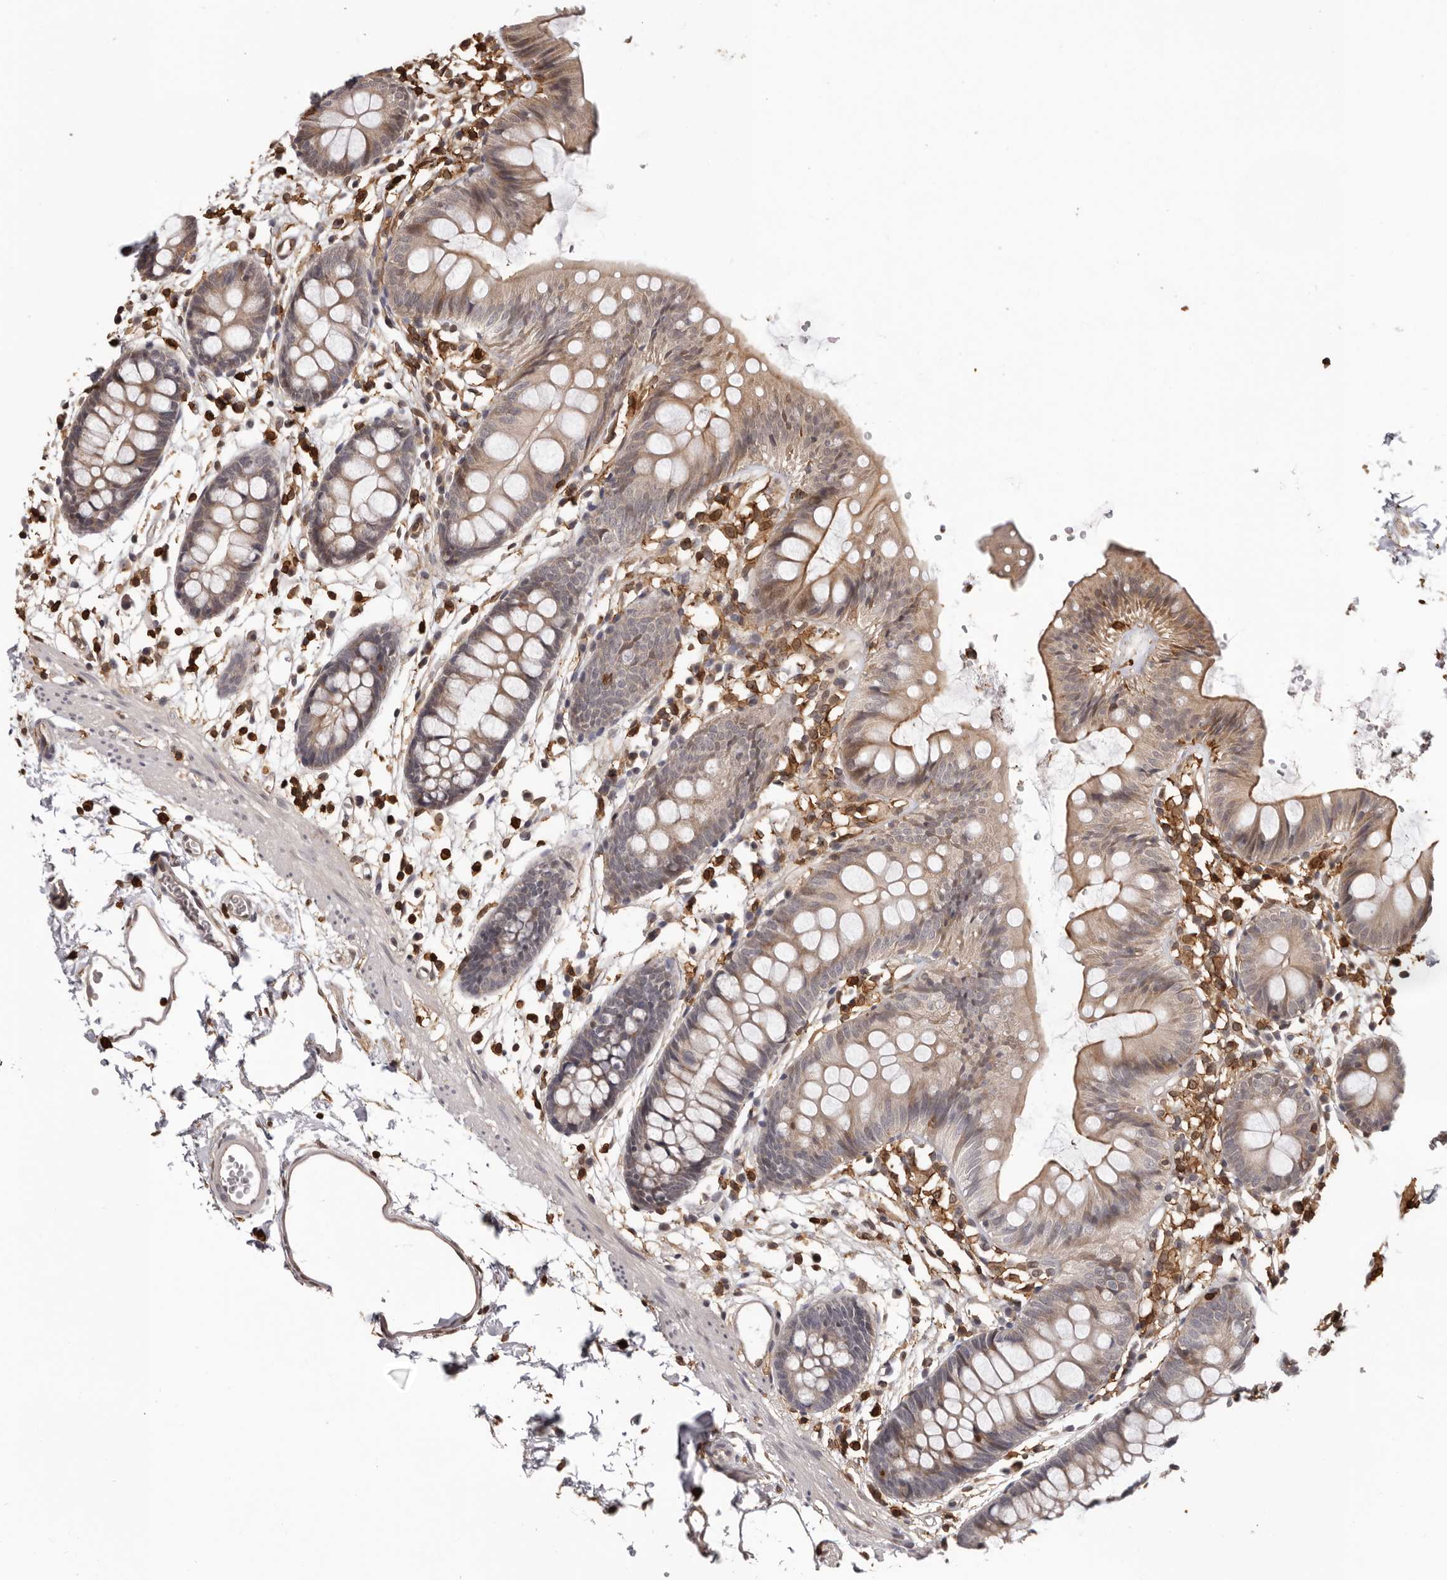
{"staining": {"intensity": "moderate", "quantity": ">75%", "location": "cytoplasmic/membranous"}, "tissue": "colon", "cell_type": "Endothelial cells", "image_type": "normal", "snomed": [{"axis": "morphology", "description": "Normal tissue, NOS"}, {"axis": "topography", "description": "Colon"}], "caption": "Human colon stained for a protein (brown) exhibits moderate cytoplasmic/membranous positive positivity in about >75% of endothelial cells.", "gene": "PRR12", "patient": {"sex": "male", "age": 56}}